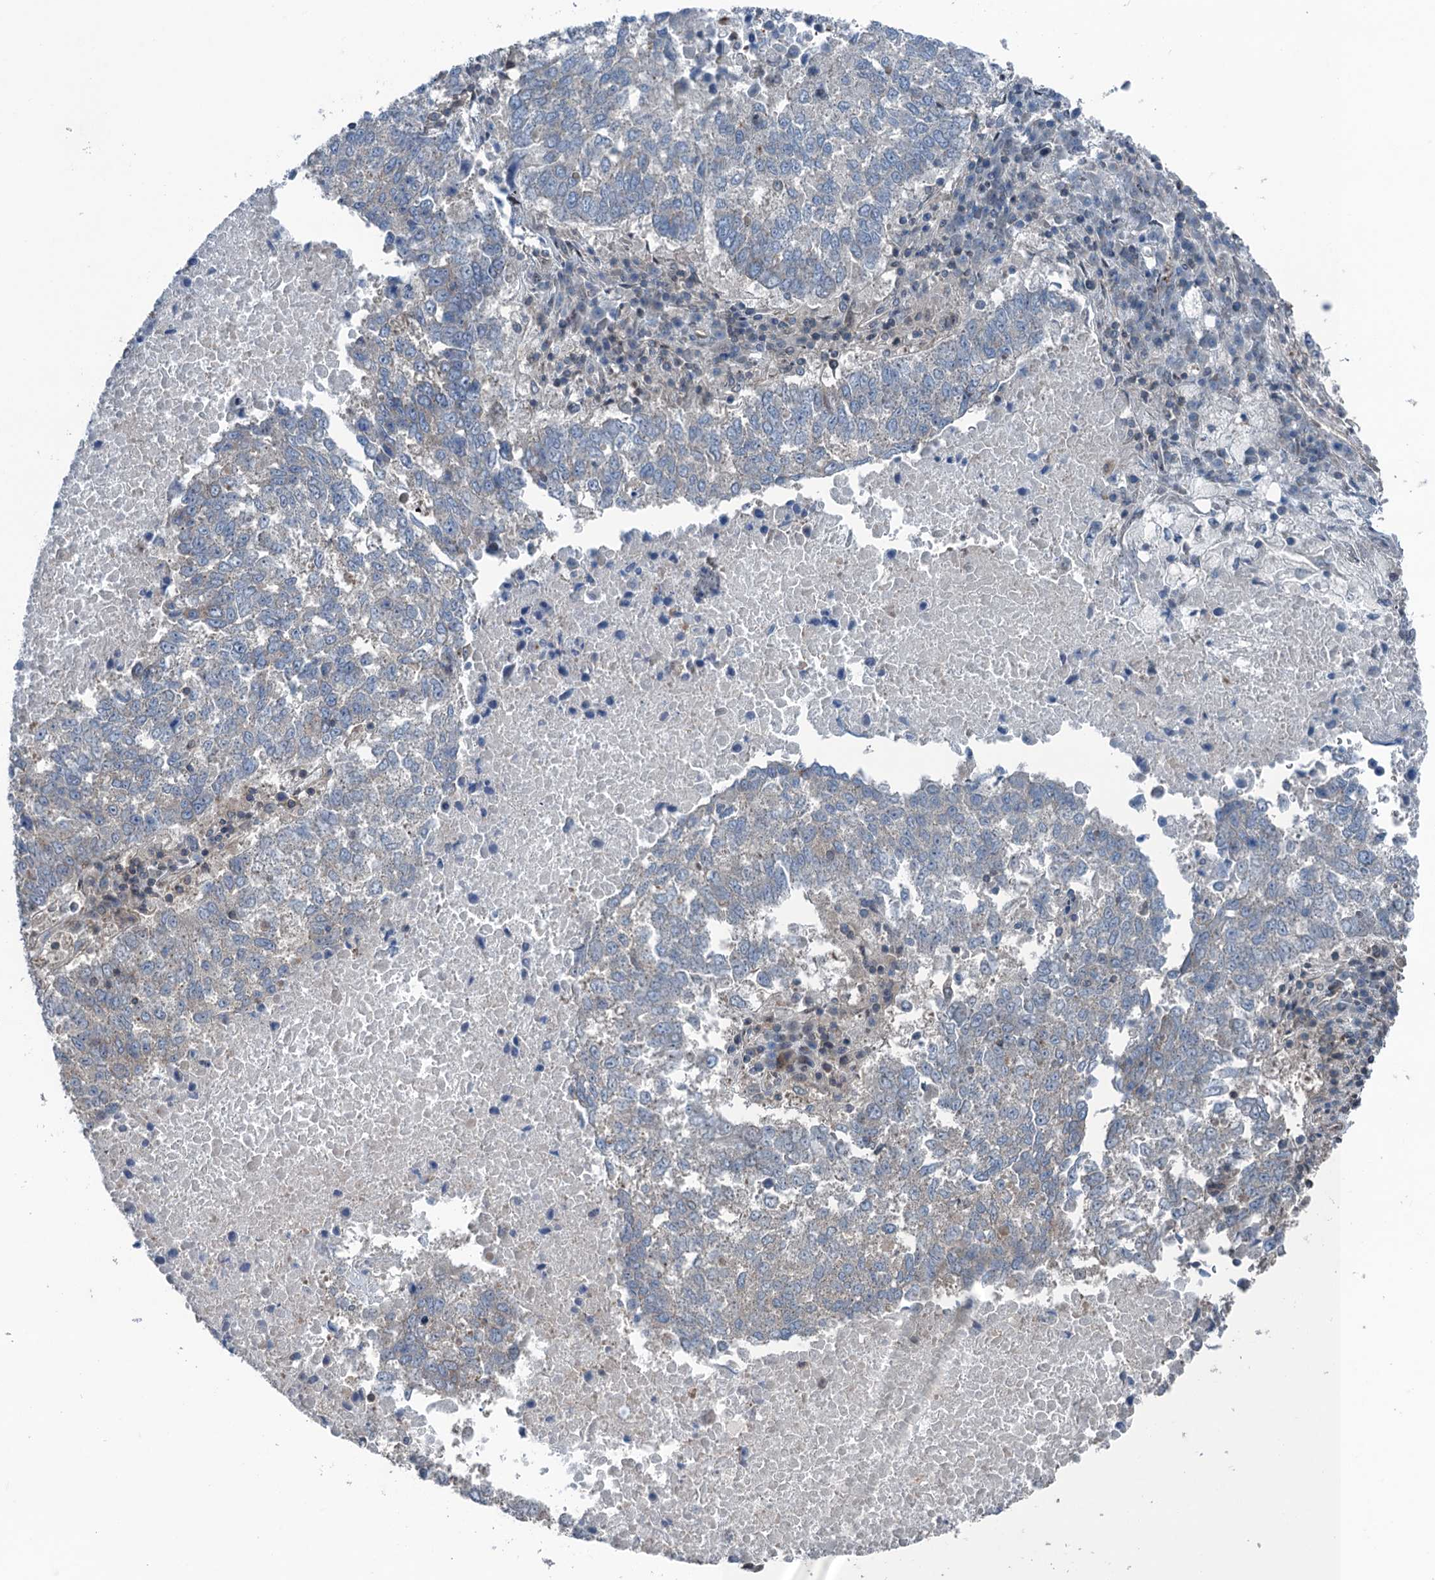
{"staining": {"intensity": "negative", "quantity": "none", "location": "none"}, "tissue": "lung cancer", "cell_type": "Tumor cells", "image_type": "cancer", "snomed": [{"axis": "morphology", "description": "Squamous cell carcinoma, NOS"}, {"axis": "topography", "description": "Lung"}], "caption": "Human lung cancer (squamous cell carcinoma) stained for a protein using IHC displays no staining in tumor cells.", "gene": "TRAPPC8", "patient": {"sex": "male", "age": 73}}